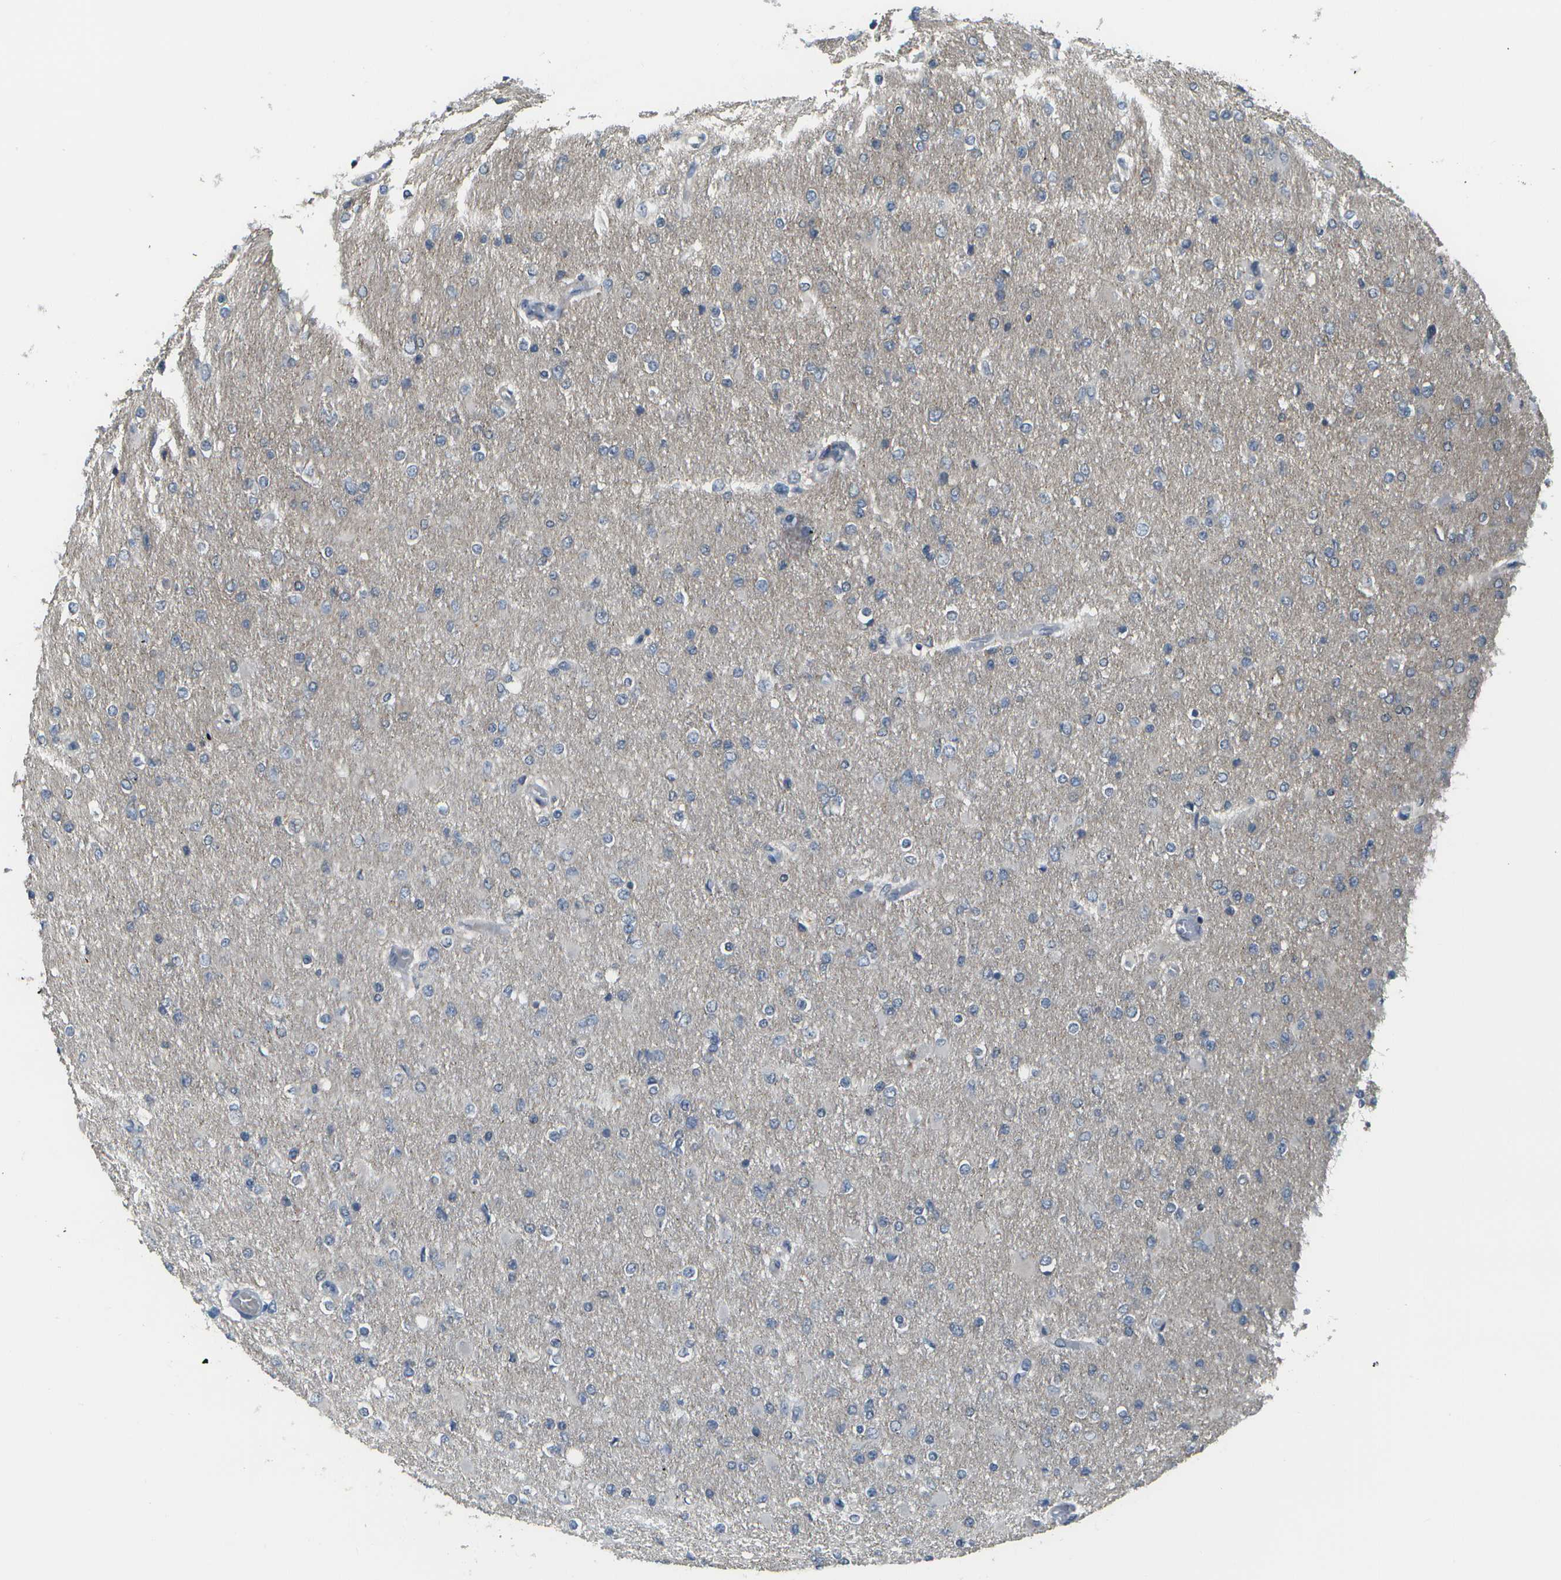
{"staining": {"intensity": "negative", "quantity": "none", "location": "none"}, "tissue": "glioma", "cell_type": "Tumor cells", "image_type": "cancer", "snomed": [{"axis": "morphology", "description": "Glioma, malignant, High grade"}, {"axis": "topography", "description": "Cerebral cortex"}], "caption": "Immunohistochemistry (IHC) of human high-grade glioma (malignant) reveals no expression in tumor cells.", "gene": "WNK2", "patient": {"sex": "female", "age": 36}}